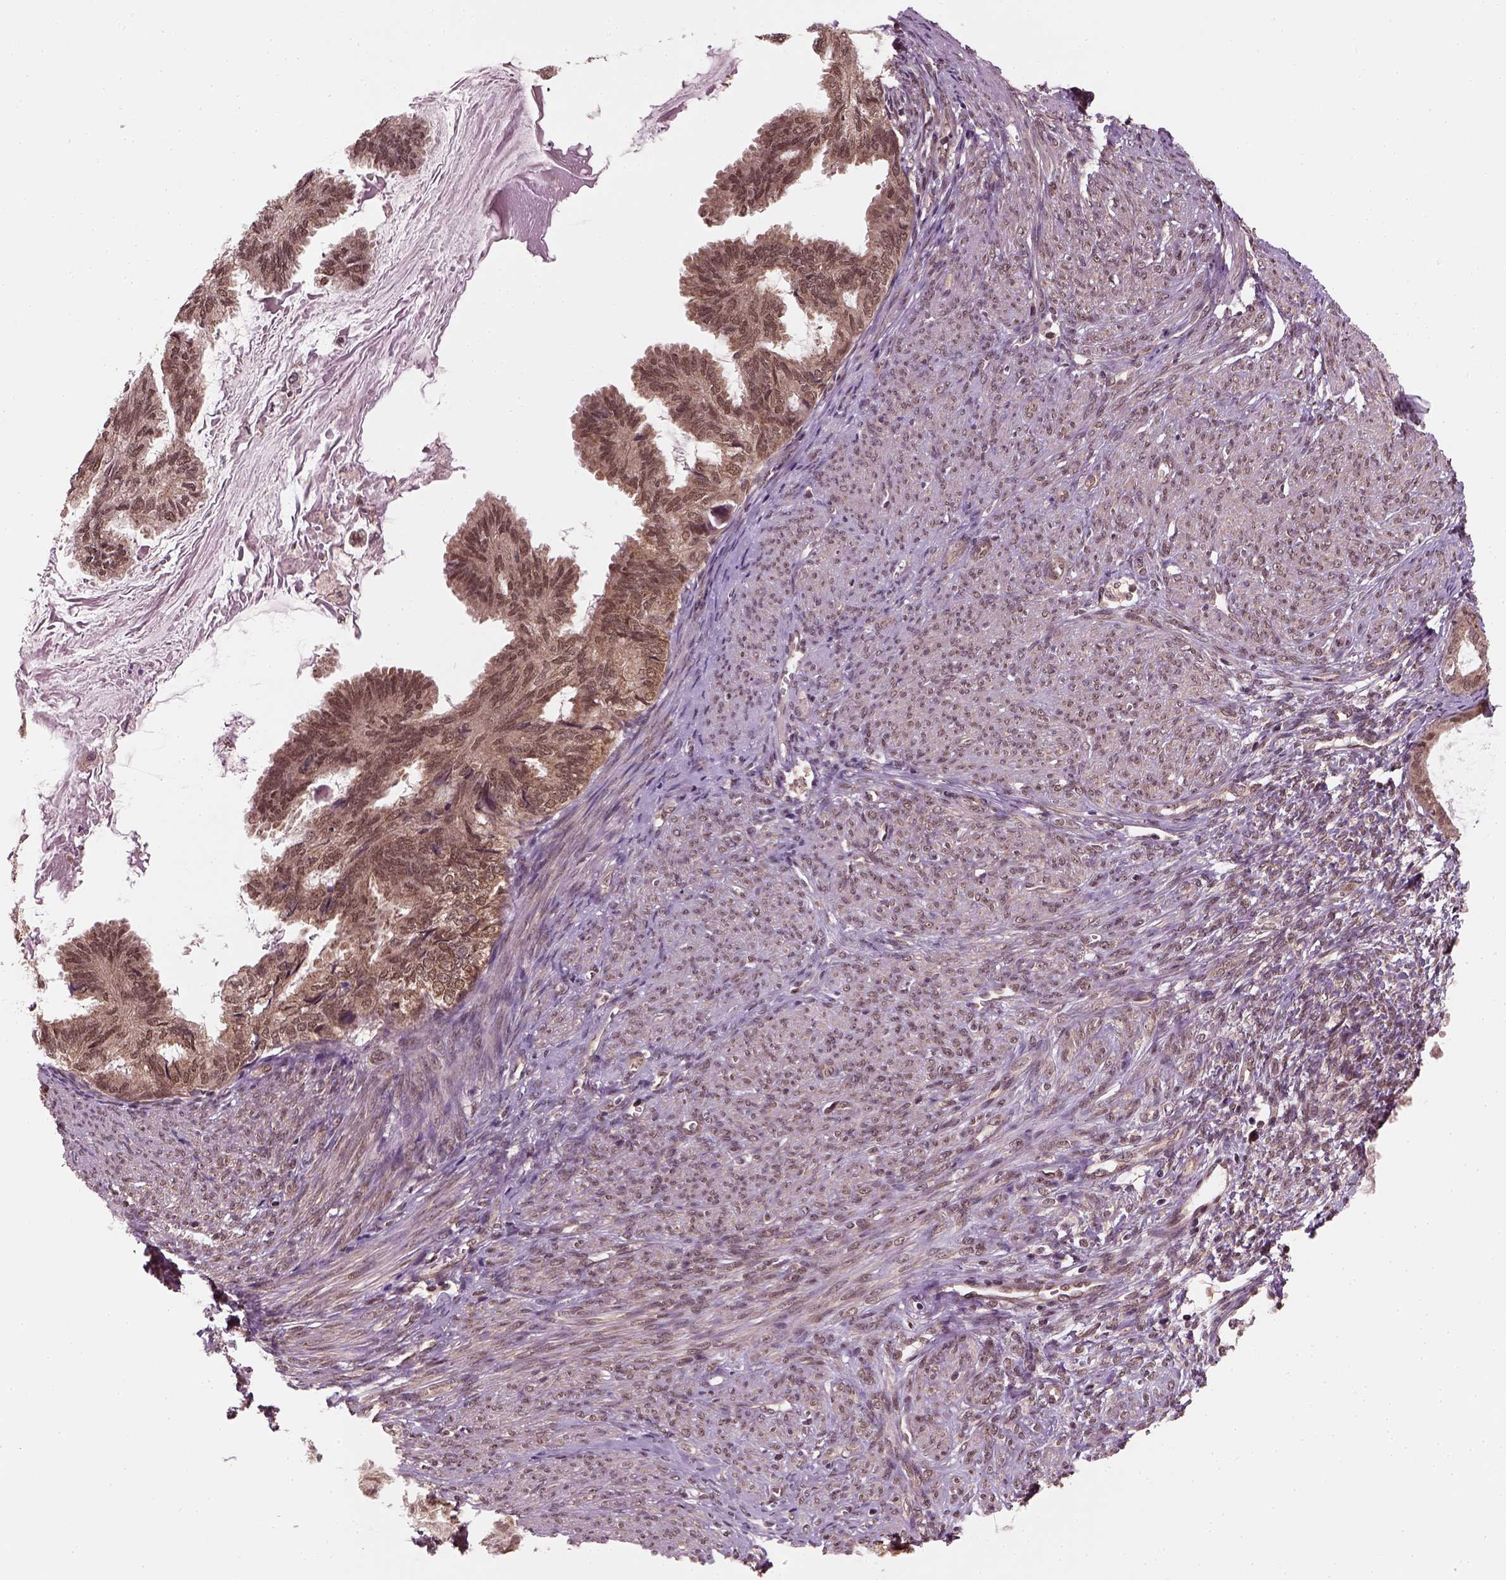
{"staining": {"intensity": "moderate", "quantity": ">75%", "location": "cytoplasmic/membranous,nuclear"}, "tissue": "endometrial cancer", "cell_type": "Tumor cells", "image_type": "cancer", "snomed": [{"axis": "morphology", "description": "Adenocarcinoma, NOS"}, {"axis": "topography", "description": "Endometrium"}], "caption": "Immunohistochemistry (DAB (3,3'-diaminobenzidine)) staining of endometrial cancer demonstrates moderate cytoplasmic/membranous and nuclear protein positivity in about >75% of tumor cells.", "gene": "NUDT9", "patient": {"sex": "female", "age": 86}}